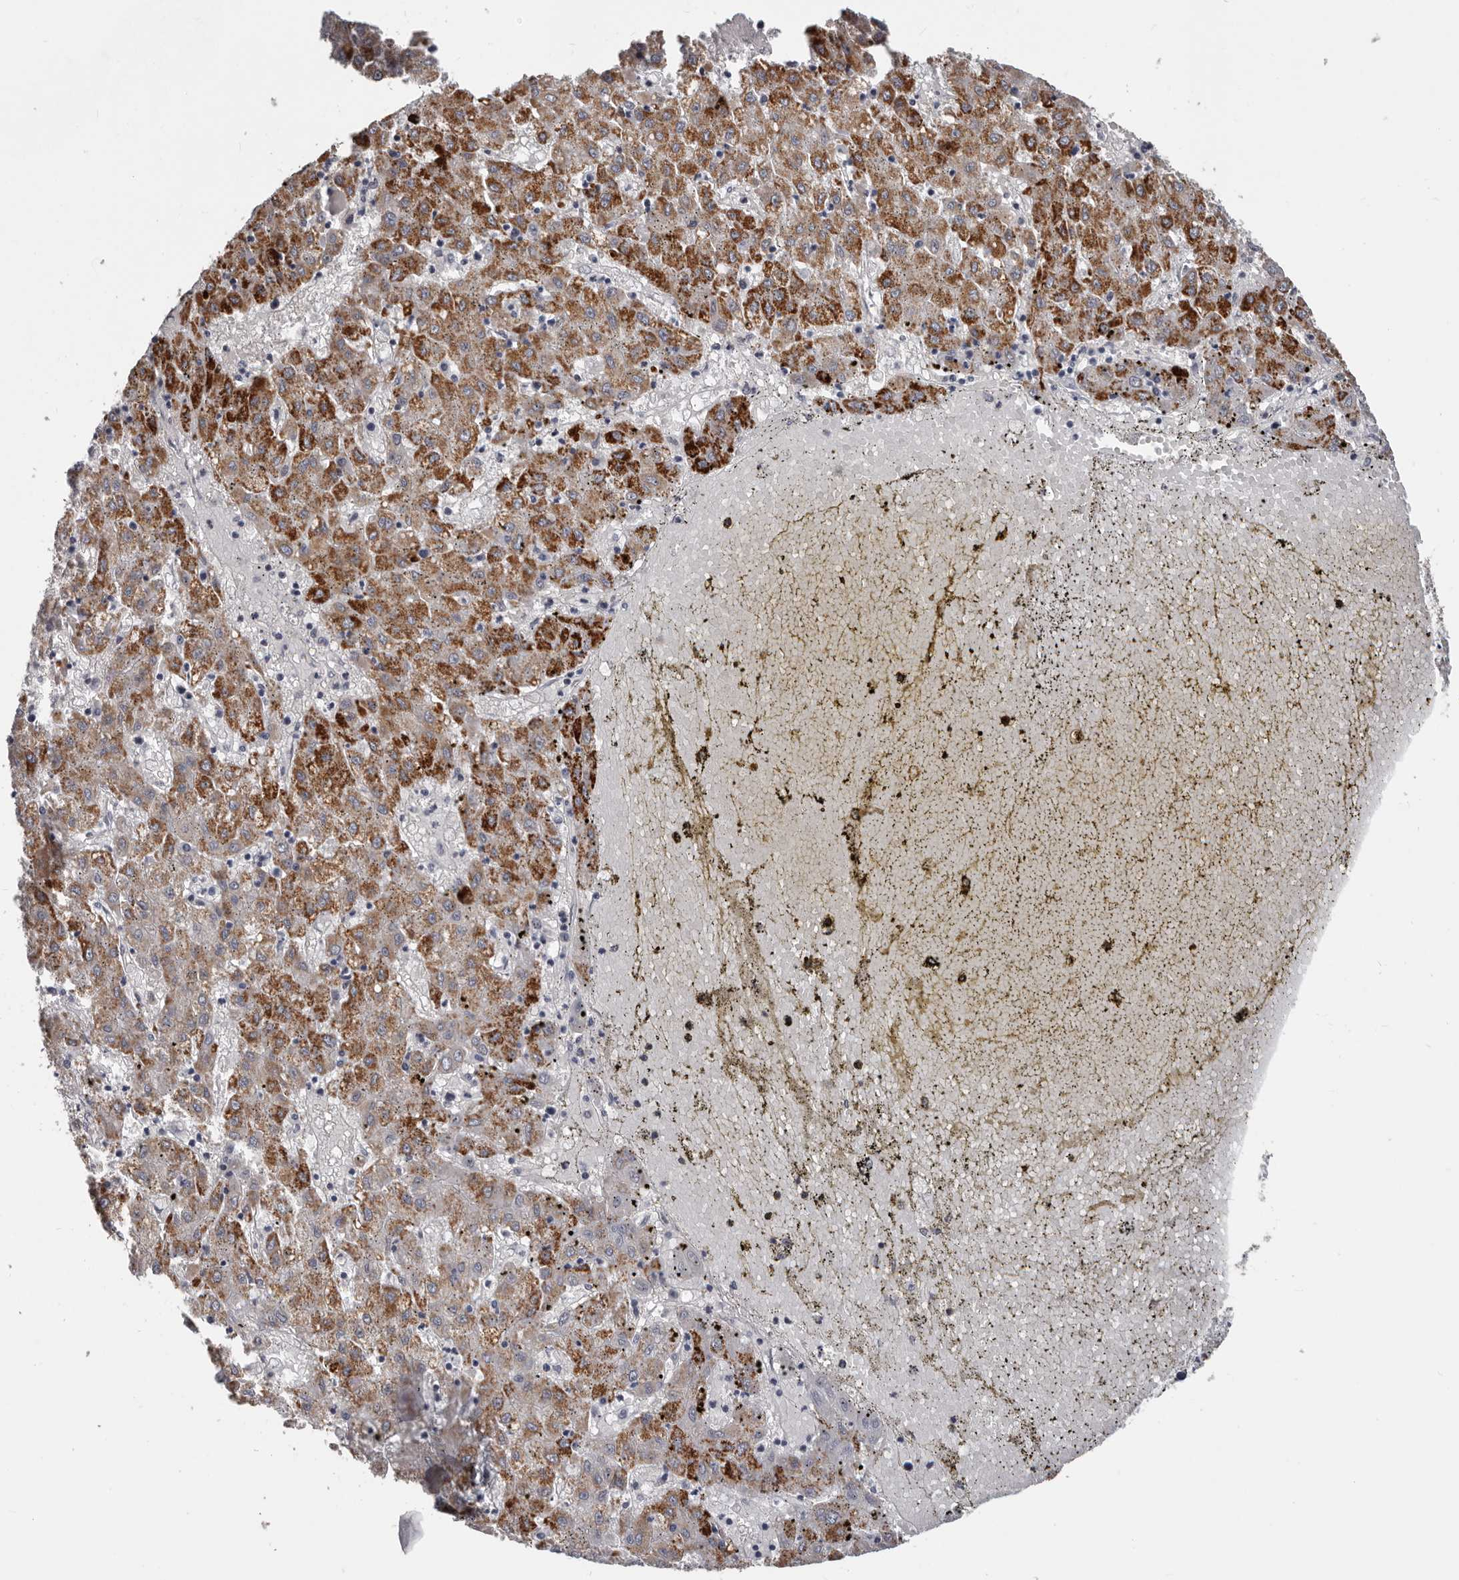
{"staining": {"intensity": "moderate", "quantity": "25%-75%", "location": "cytoplasmic/membranous"}, "tissue": "liver cancer", "cell_type": "Tumor cells", "image_type": "cancer", "snomed": [{"axis": "morphology", "description": "Carcinoma, Hepatocellular, NOS"}, {"axis": "topography", "description": "Liver"}], "caption": "An immunohistochemistry photomicrograph of neoplastic tissue is shown. Protein staining in brown labels moderate cytoplasmic/membranous positivity in liver cancer (hepatocellular carcinoma) within tumor cells. The protein of interest is stained brown, and the nuclei are stained in blue (DAB (3,3'-diaminobenzidine) IHC with brightfield microscopy, high magnification).", "gene": "RNF217", "patient": {"sex": "male", "age": 72}}